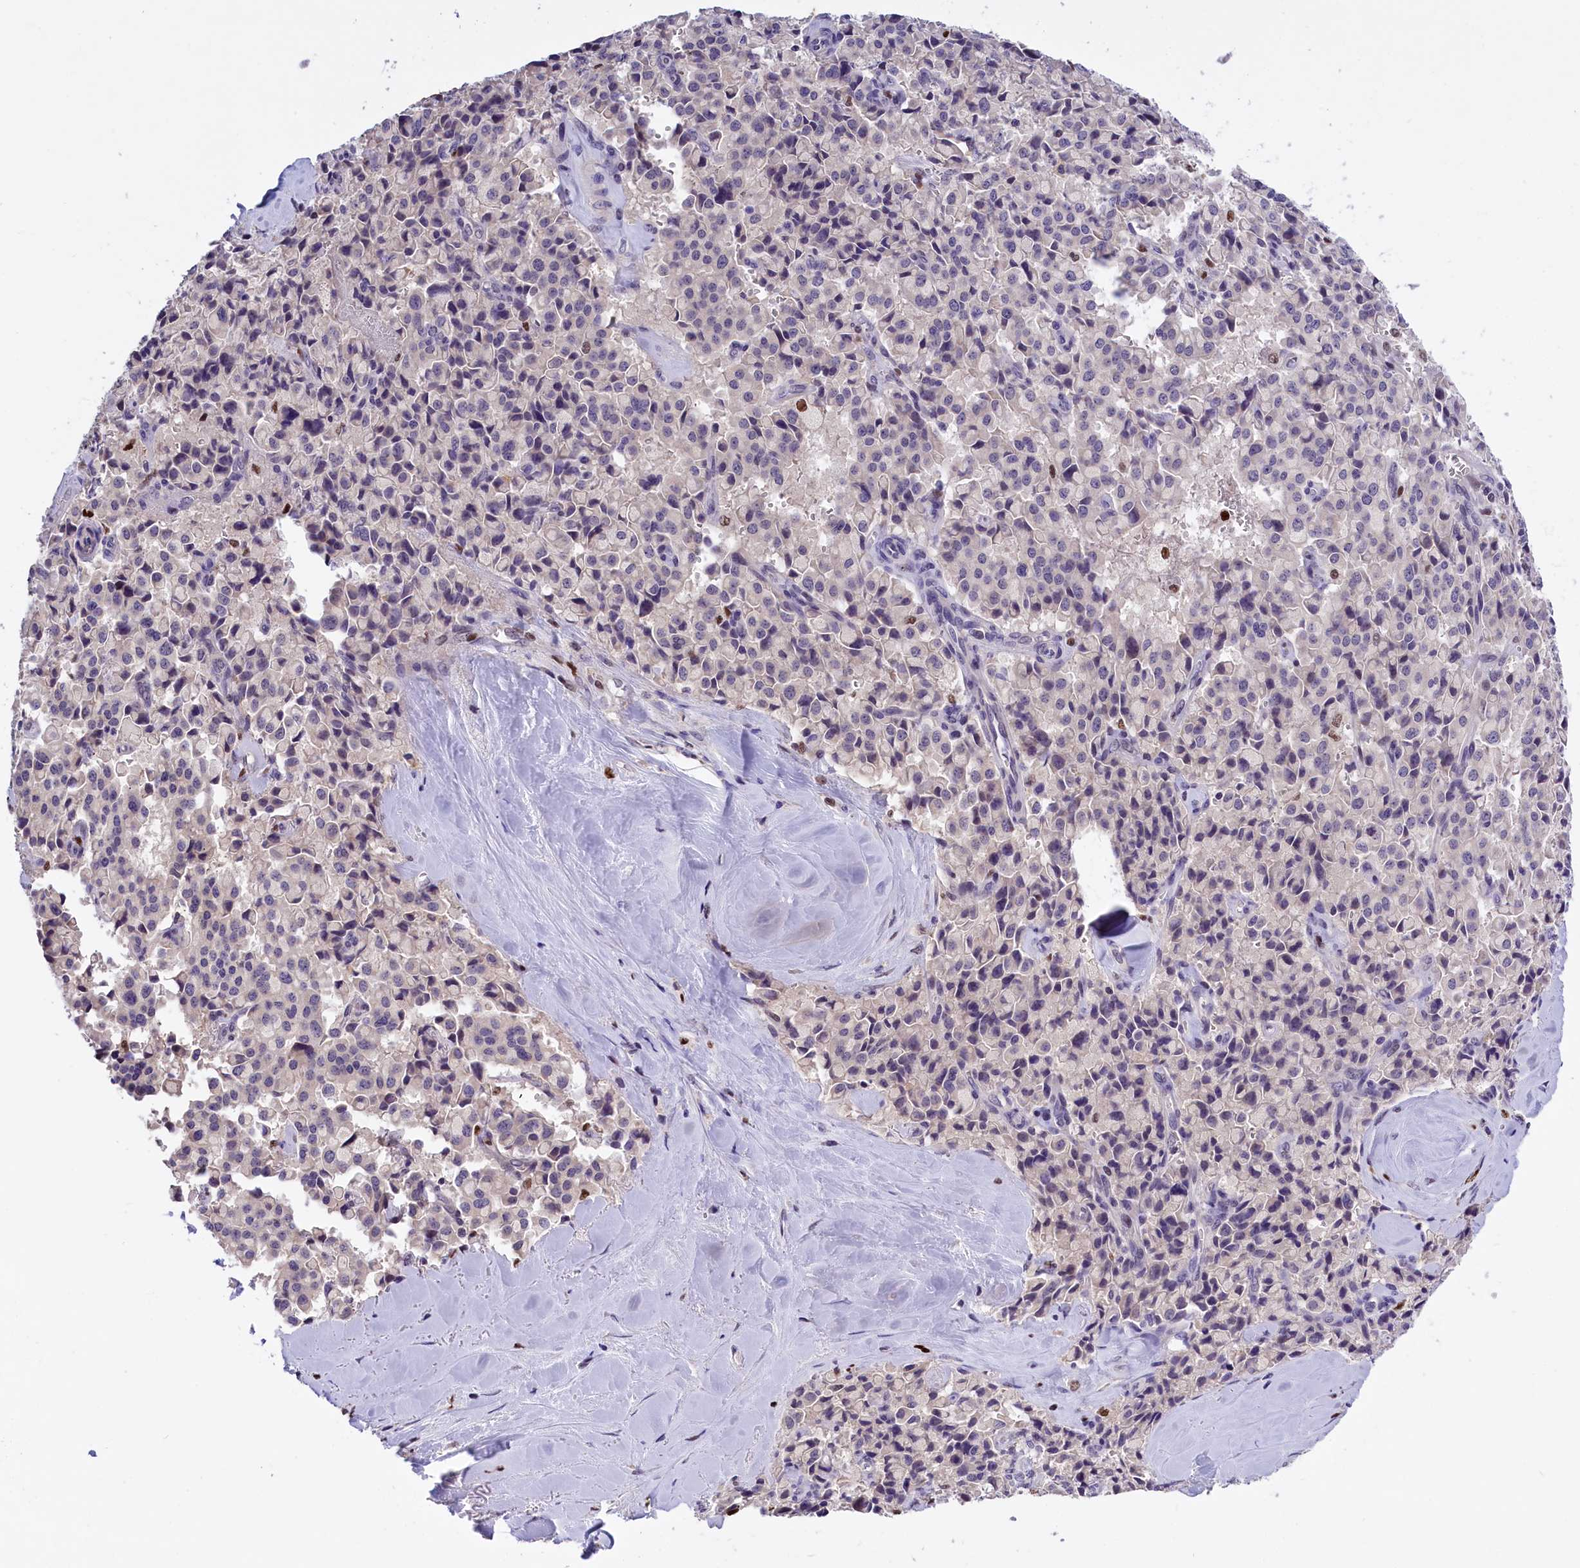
{"staining": {"intensity": "negative", "quantity": "none", "location": "none"}, "tissue": "pancreatic cancer", "cell_type": "Tumor cells", "image_type": "cancer", "snomed": [{"axis": "morphology", "description": "Adenocarcinoma, NOS"}, {"axis": "topography", "description": "Pancreas"}], "caption": "This is a image of immunohistochemistry staining of pancreatic adenocarcinoma, which shows no expression in tumor cells.", "gene": "BTBD9", "patient": {"sex": "male", "age": 65}}